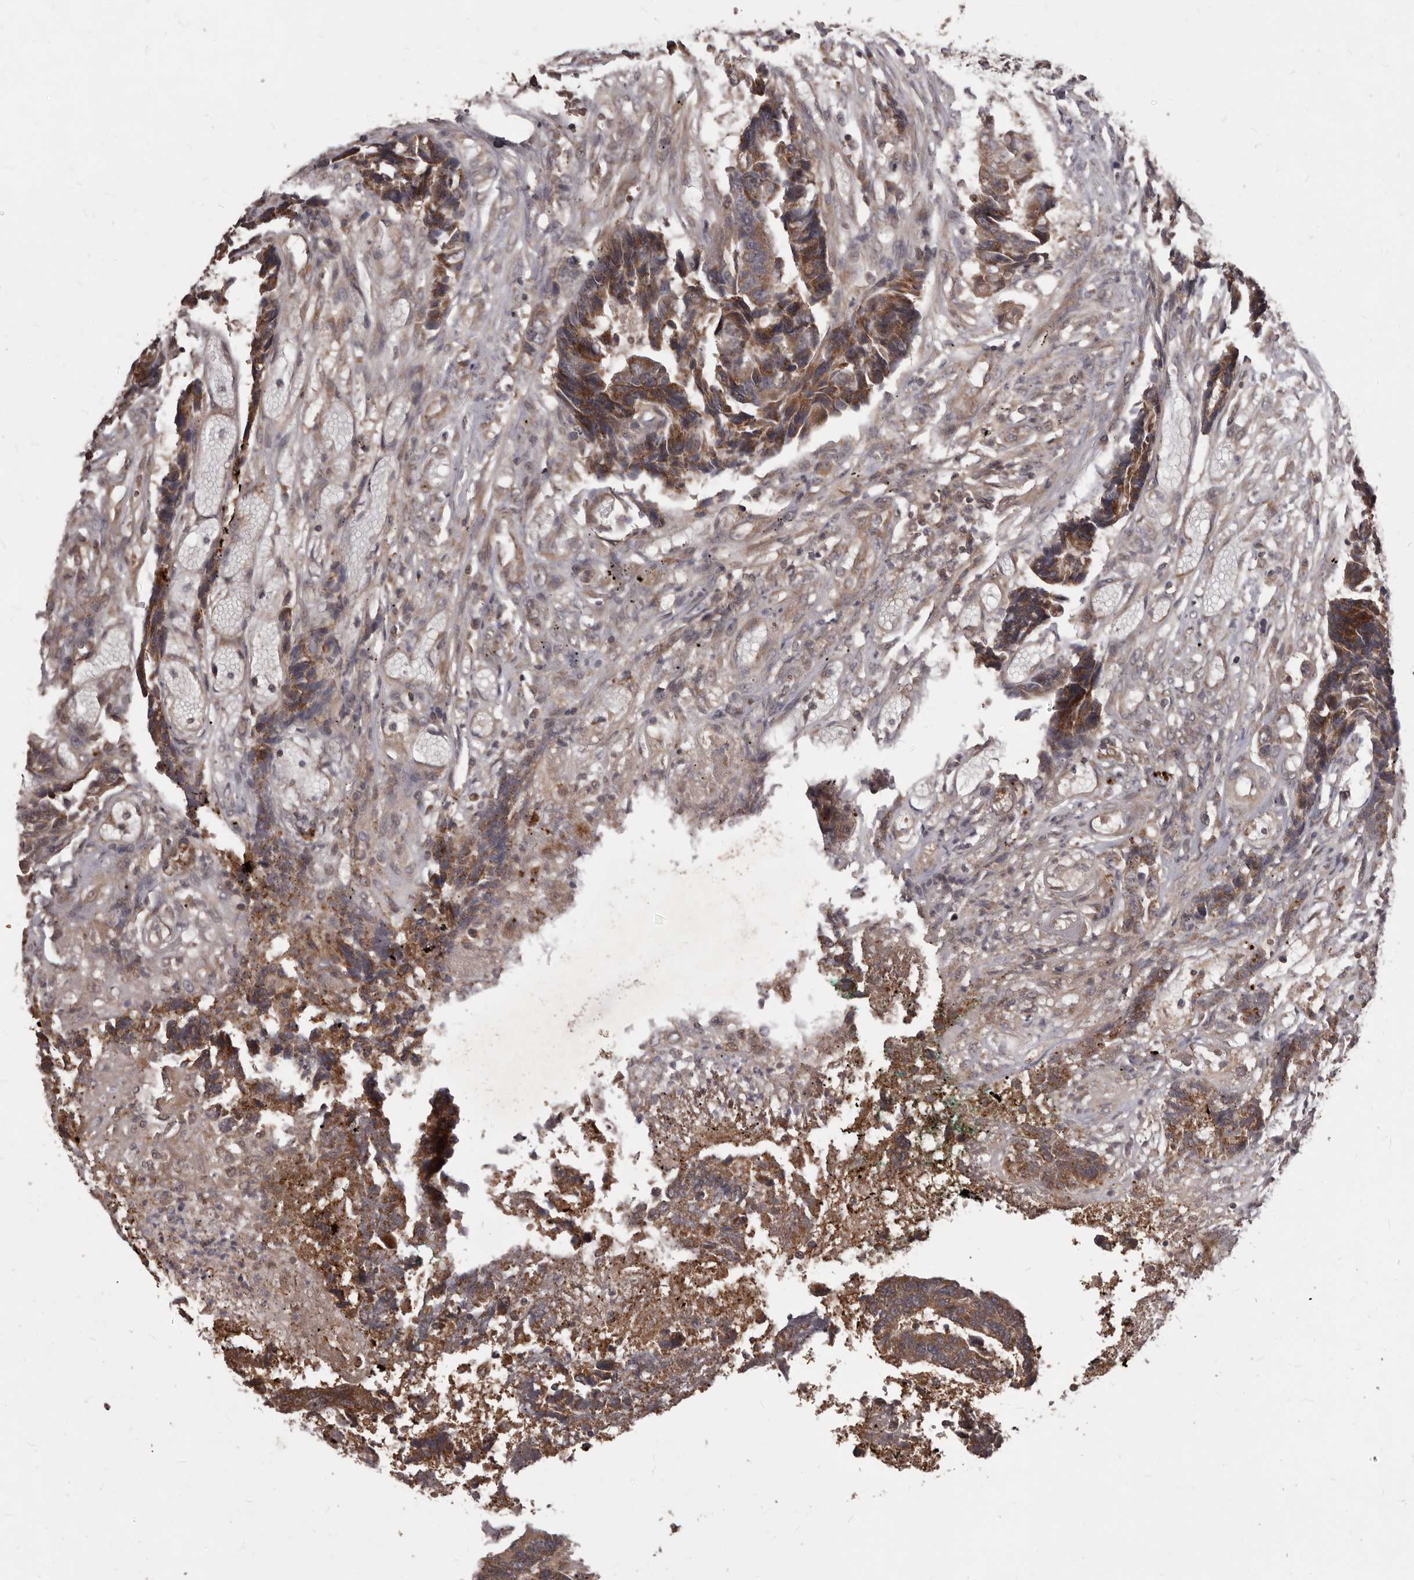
{"staining": {"intensity": "moderate", "quantity": ">75%", "location": "cytoplasmic/membranous"}, "tissue": "colorectal cancer", "cell_type": "Tumor cells", "image_type": "cancer", "snomed": [{"axis": "morphology", "description": "Adenocarcinoma, NOS"}, {"axis": "topography", "description": "Rectum"}], "caption": "This image demonstrates immunohistochemistry (IHC) staining of human adenocarcinoma (colorectal), with medium moderate cytoplasmic/membranous expression in about >75% of tumor cells.", "gene": "MTO1", "patient": {"sex": "male", "age": 84}}